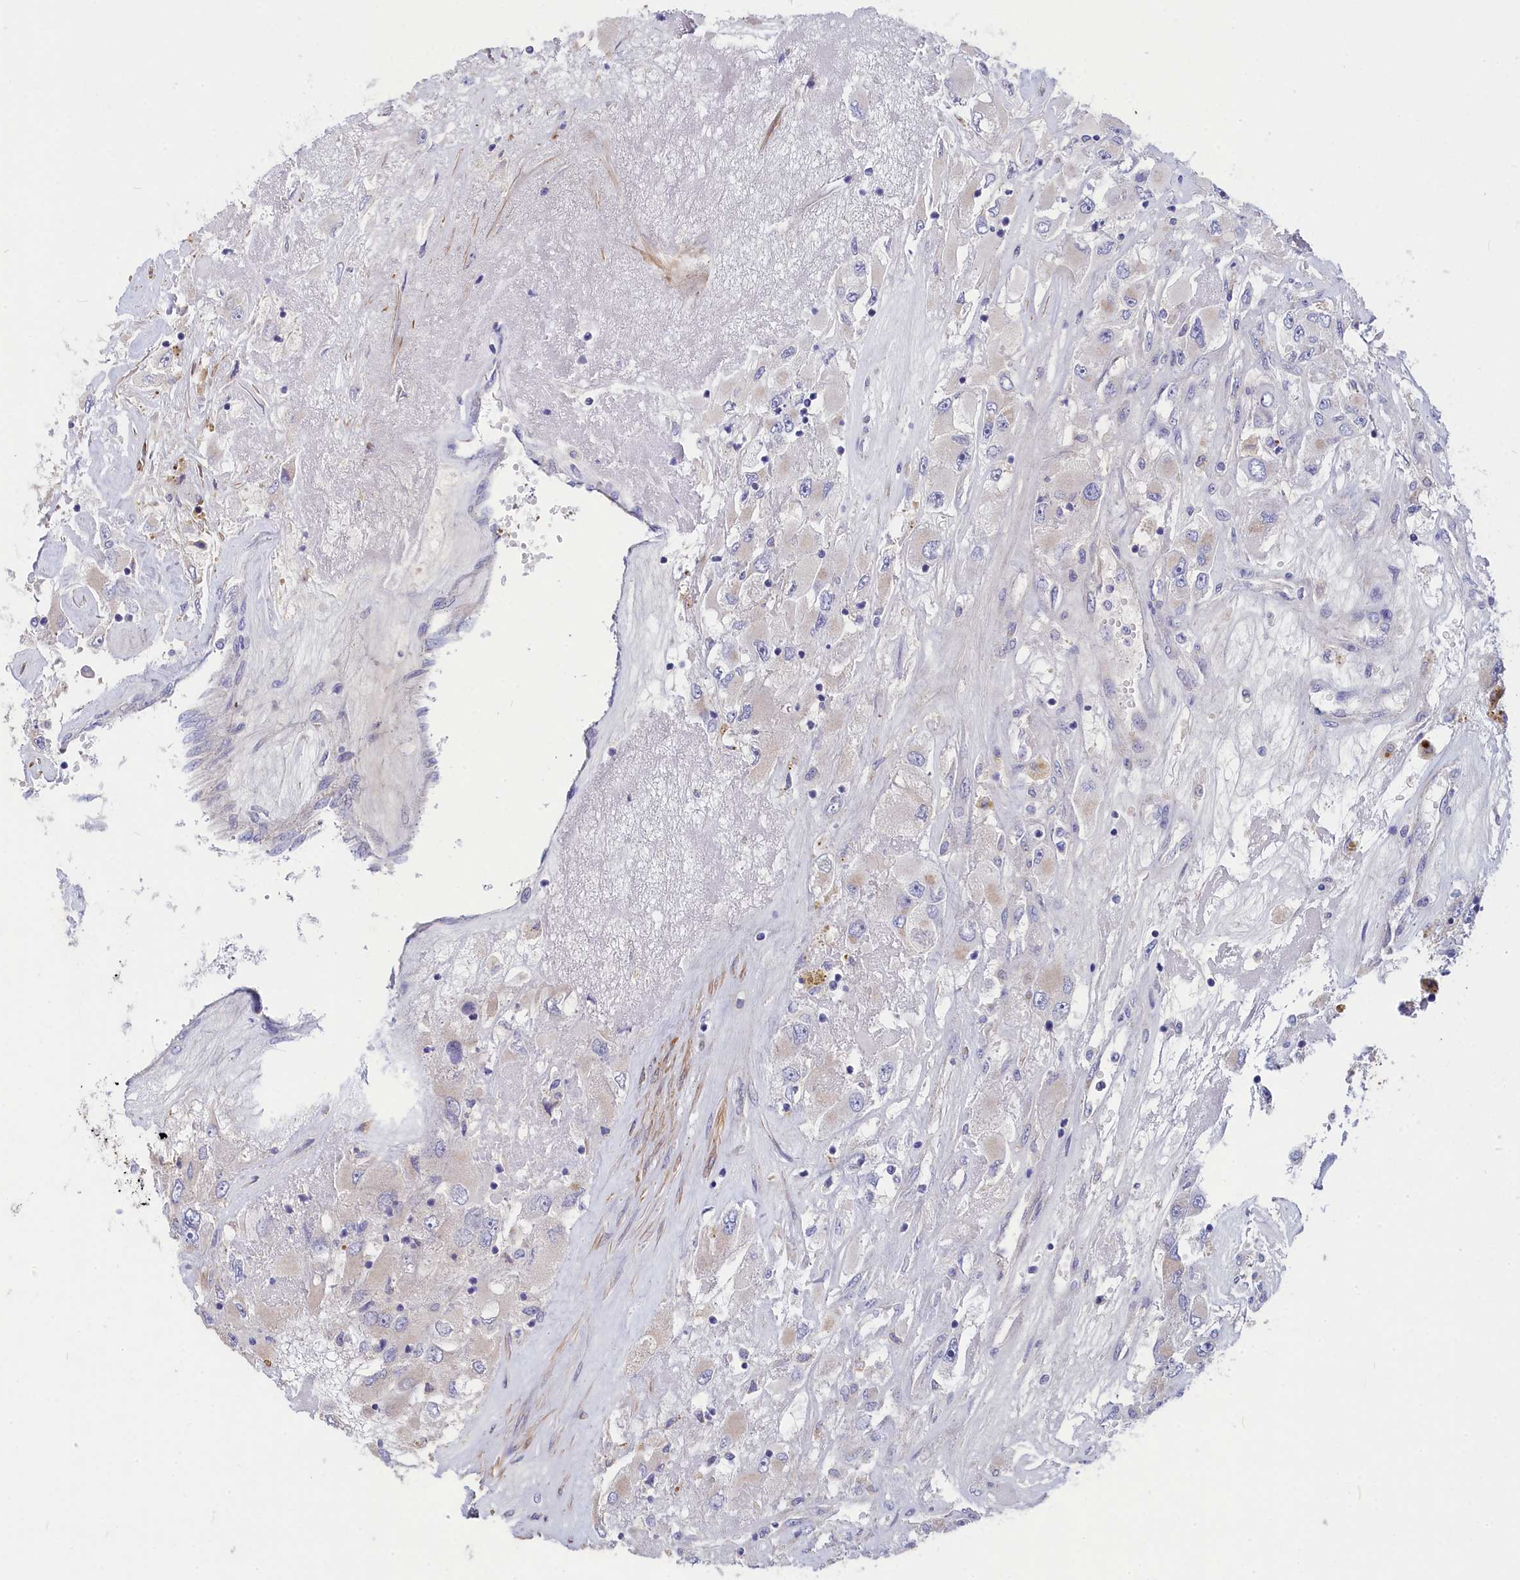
{"staining": {"intensity": "weak", "quantity": "<25%", "location": "cytoplasmic/membranous"}, "tissue": "renal cancer", "cell_type": "Tumor cells", "image_type": "cancer", "snomed": [{"axis": "morphology", "description": "Adenocarcinoma, NOS"}, {"axis": "topography", "description": "Kidney"}], "caption": "The micrograph exhibits no staining of tumor cells in renal cancer.", "gene": "TUBGCP4", "patient": {"sex": "female", "age": 52}}